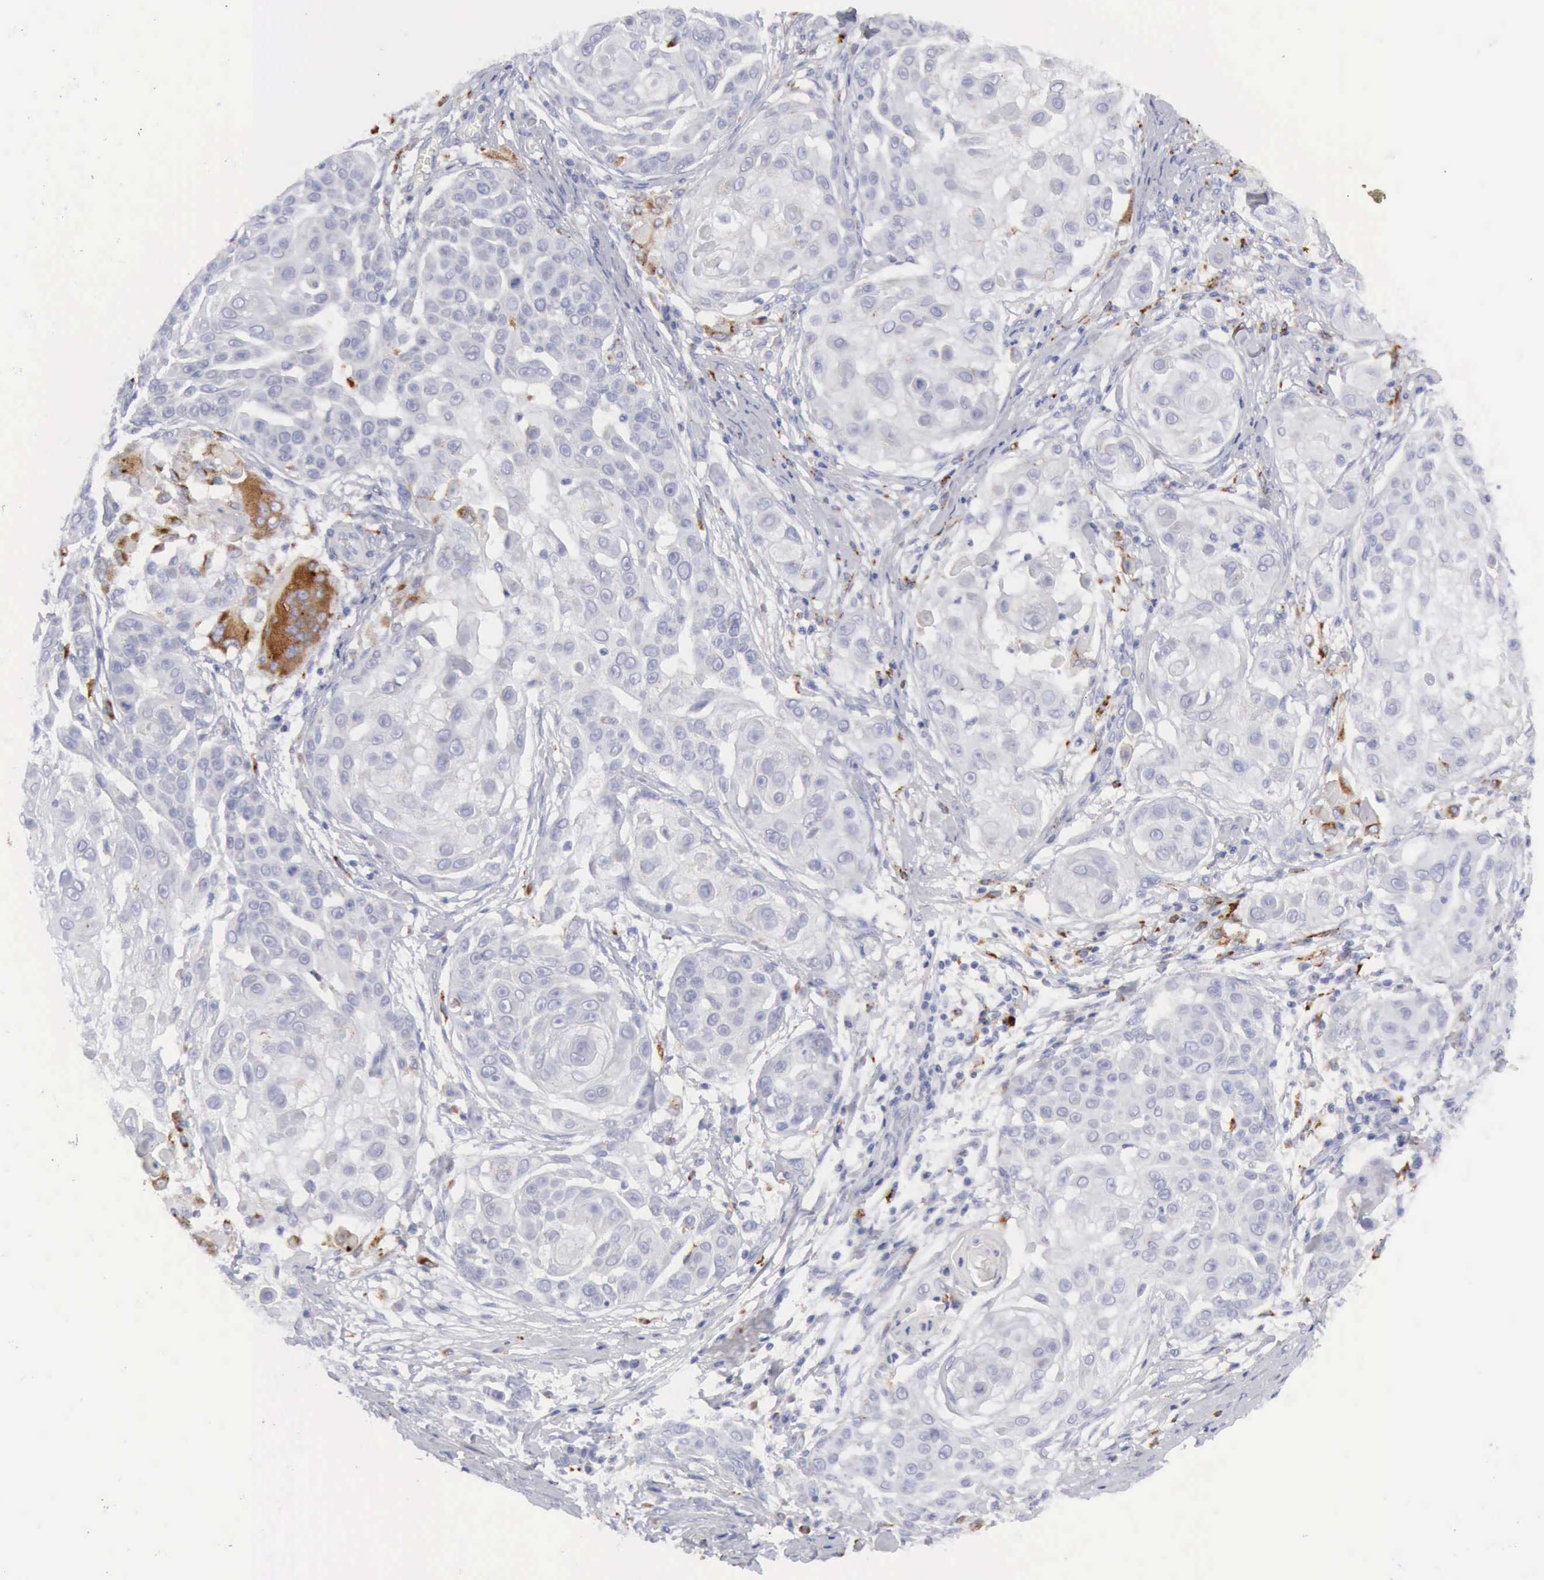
{"staining": {"intensity": "negative", "quantity": "none", "location": "none"}, "tissue": "skin cancer", "cell_type": "Tumor cells", "image_type": "cancer", "snomed": [{"axis": "morphology", "description": "Squamous cell carcinoma, NOS"}, {"axis": "topography", "description": "Skin"}], "caption": "The micrograph exhibits no significant expression in tumor cells of skin cancer.", "gene": "CTSS", "patient": {"sex": "female", "age": 57}}